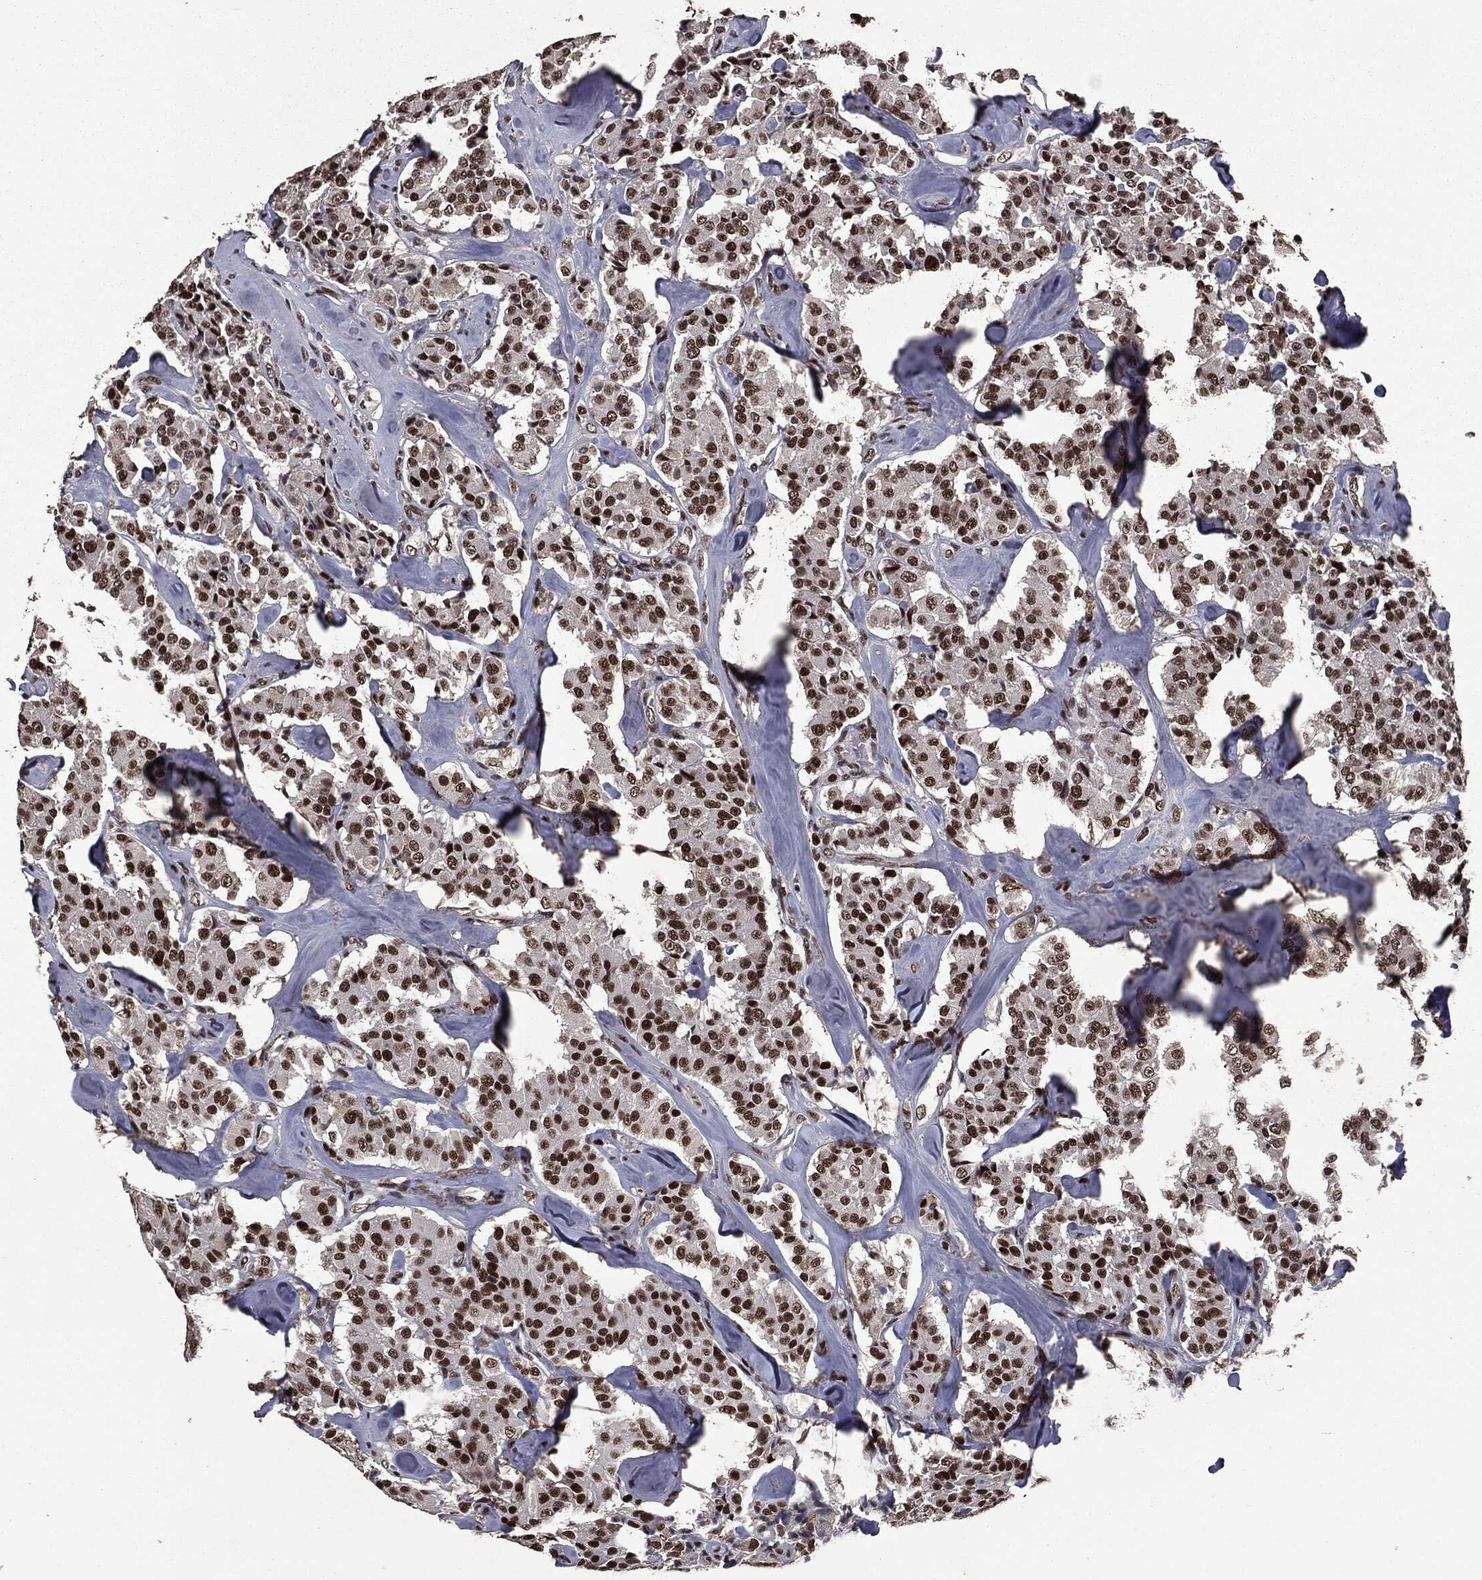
{"staining": {"intensity": "strong", "quantity": ">75%", "location": "nuclear"}, "tissue": "carcinoid", "cell_type": "Tumor cells", "image_type": "cancer", "snomed": [{"axis": "morphology", "description": "Carcinoid, malignant, NOS"}, {"axis": "topography", "description": "Pancreas"}], "caption": "IHC (DAB (3,3'-diaminobenzidine)) staining of human carcinoid displays strong nuclear protein expression in about >75% of tumor cells. (brown staining indicates protein expression, while blue staining denotes nuclei).", "gene": "MSH2", "patient": {"sex": "male", "age": 41}}